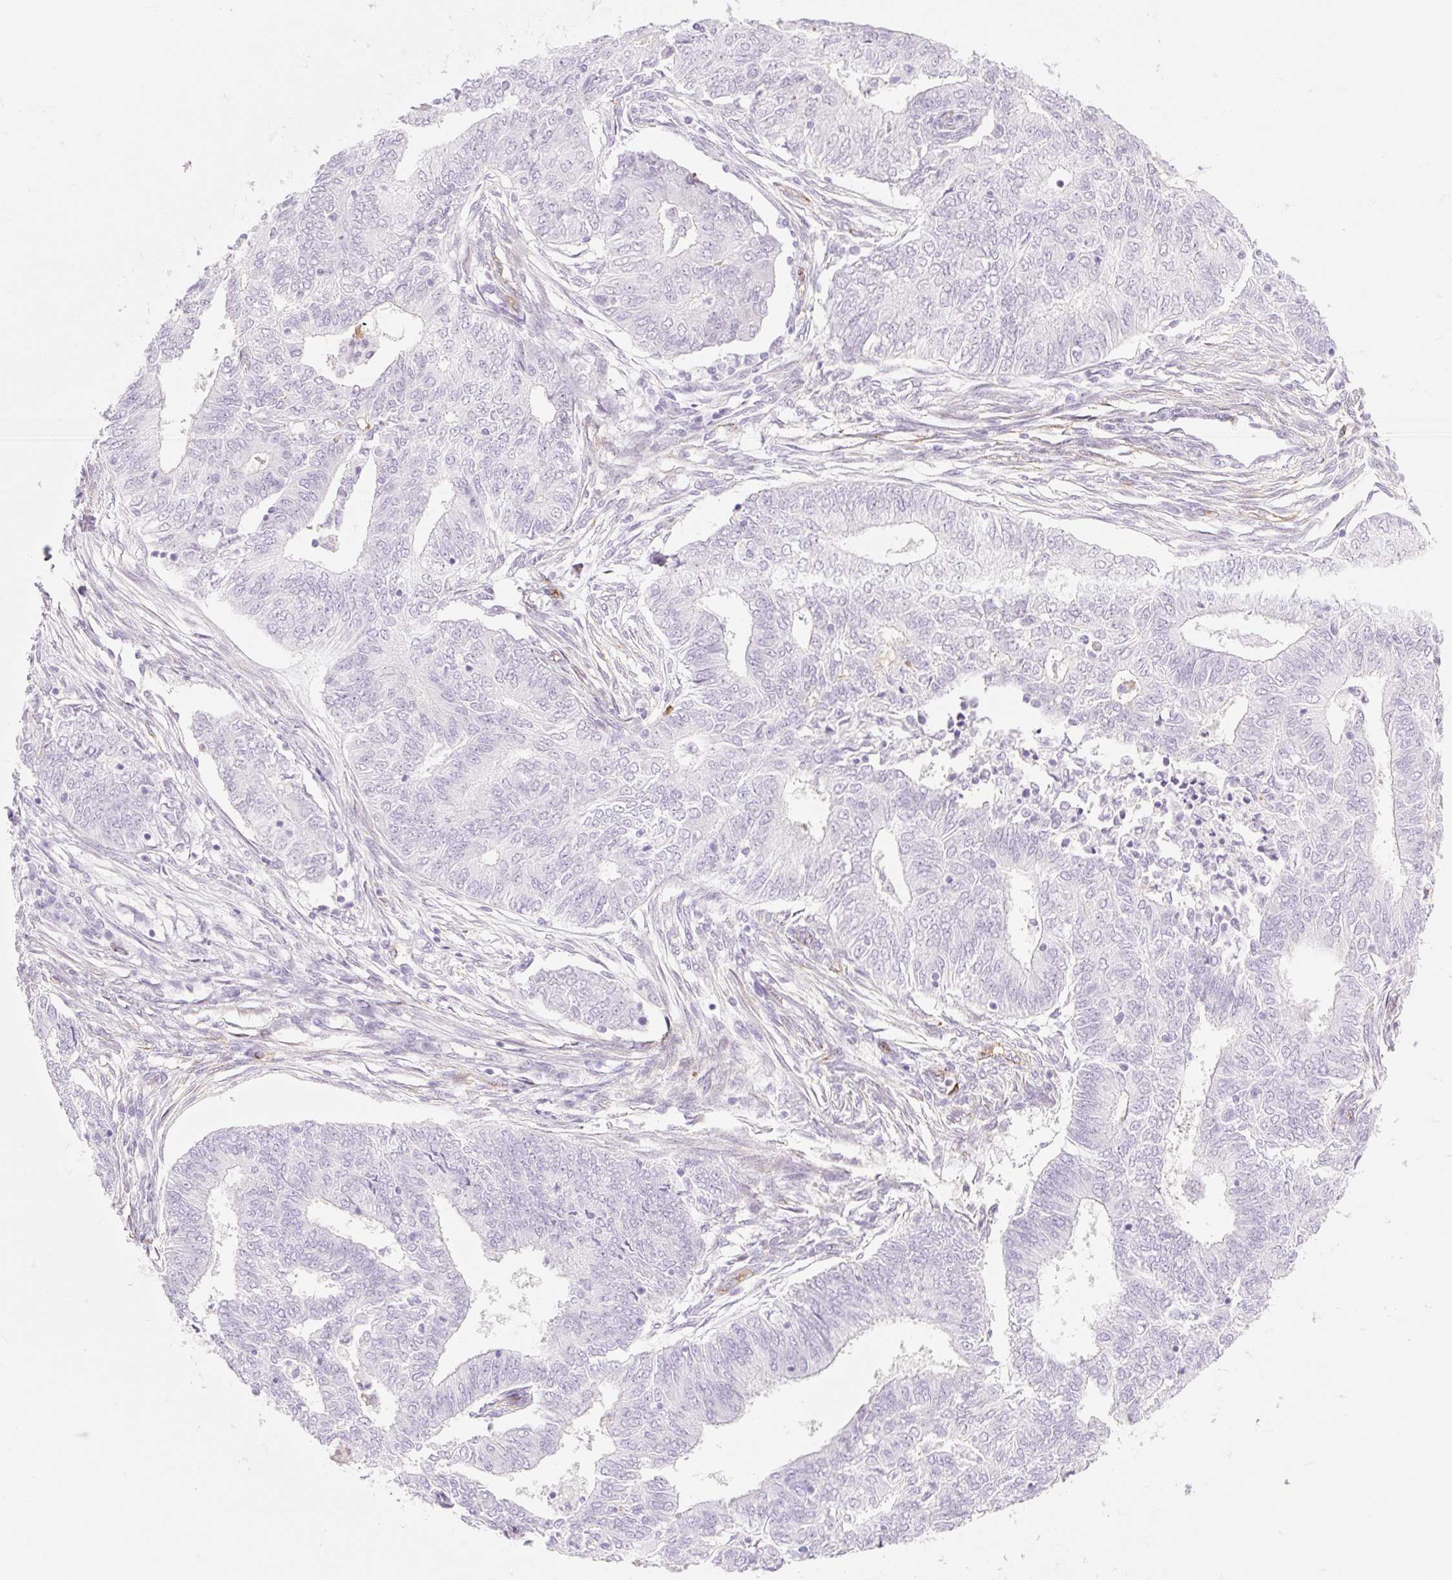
{"staining": {"intensity": "negative", "quantity": "none", "location": "none"}, "tissue": "endometrial cancer", "cell_type": "Tumor cells", "image_type": "cancer", "snomed": [{"axis": "morphology", "description": "Adenocarcinoma, NOS"}, {"axis": "topography", "description": "Endometrium"}], "caption": "This image is of endometrial adenocarcinoma stained with immunohistochemistry to label a protein in brown with the nuclei are counter-stained blue. There is no positivity in tumor cells.", "gene": "TAF1L", "patient": {"sex": "female", "age": 62}}